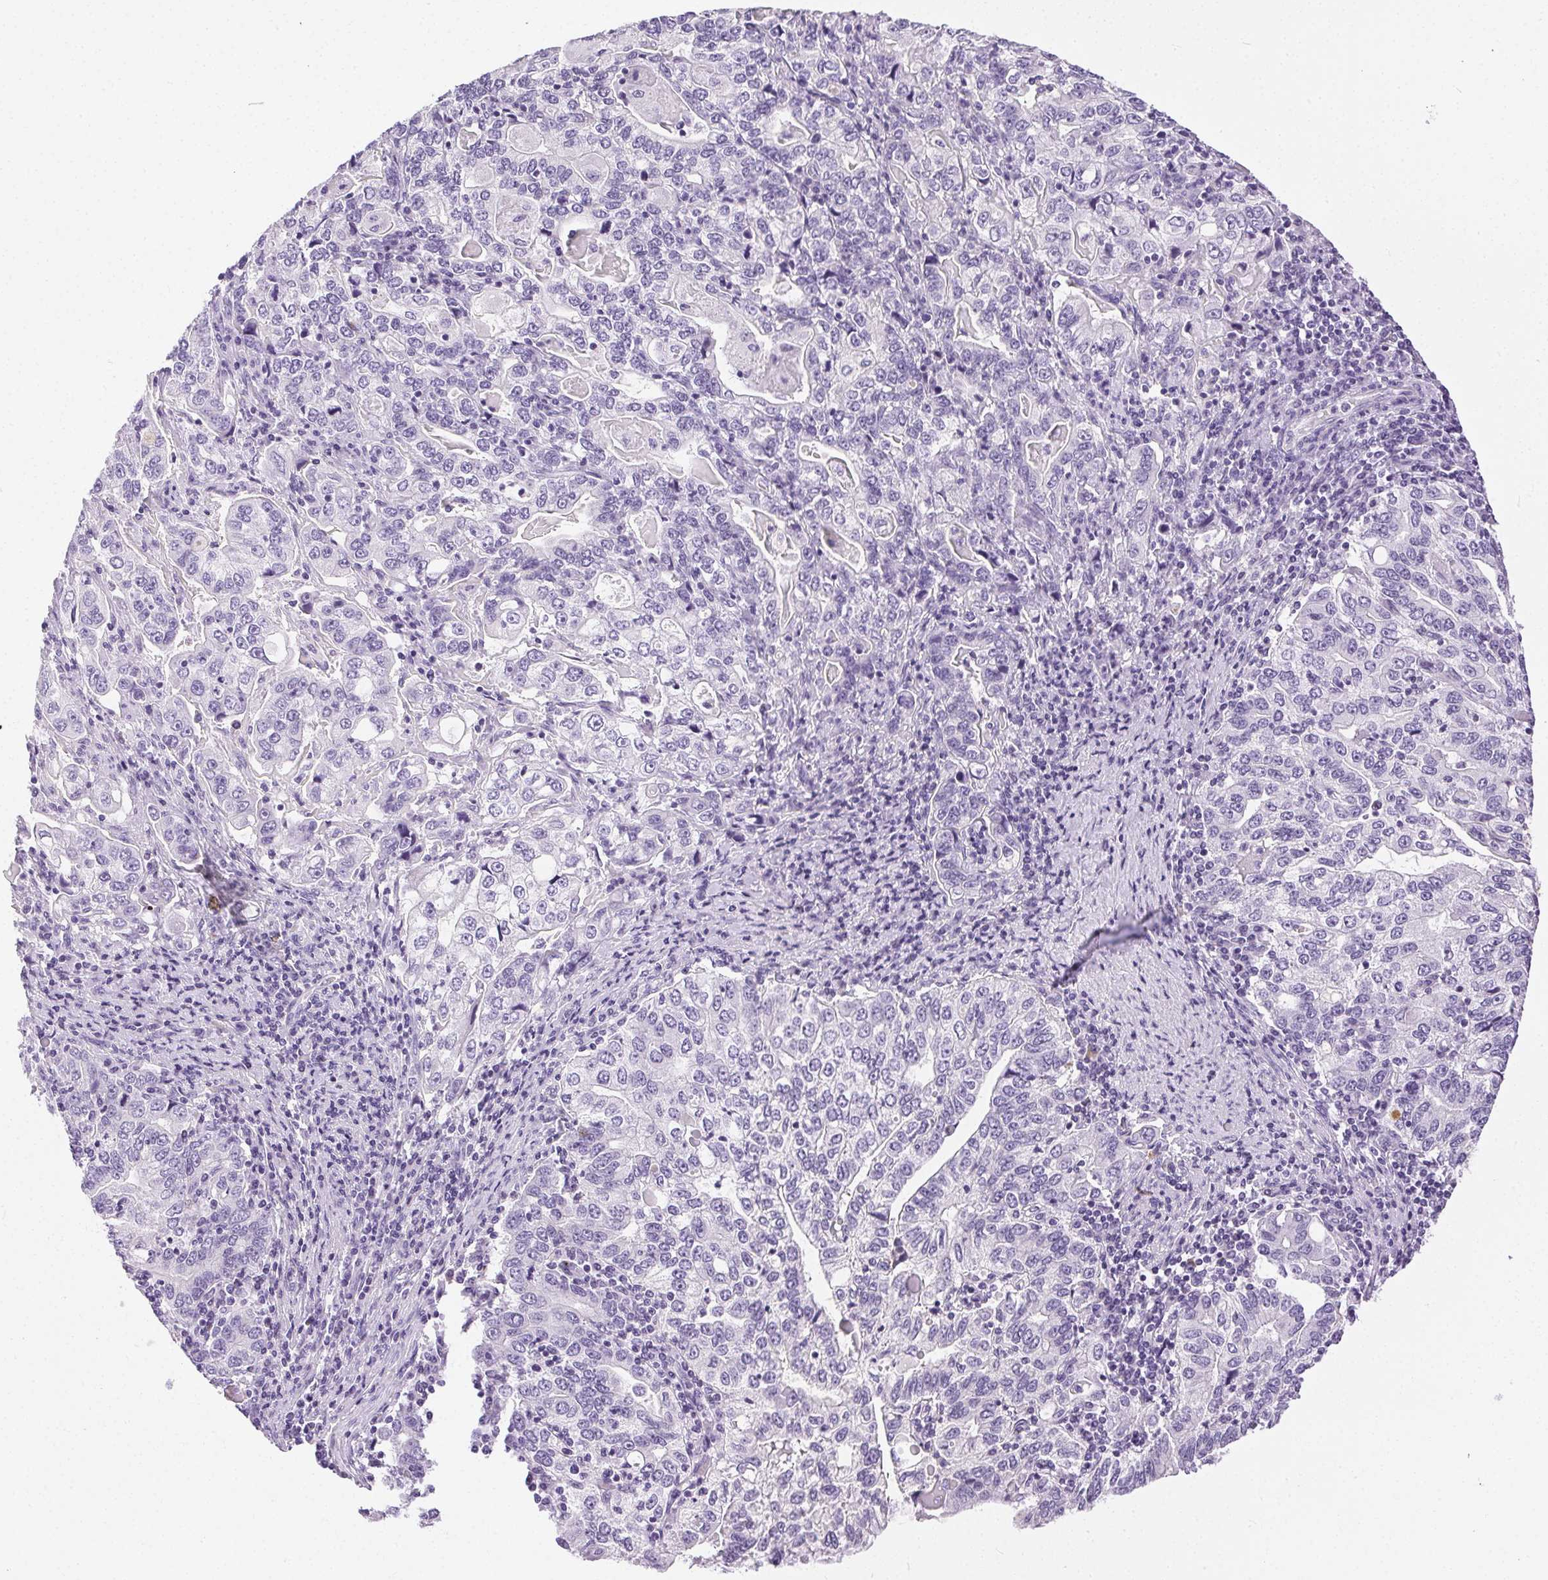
{"staining": {"intensity": "negative", "quantity": "none", "location": "none"}, "tissue": "stomach cancer", "cell_type": "Tumor cells", "image_type": "cancer", "snomed": [{"axis": "morphology", "description": "Adenocarcinoma, NOS"}, {"axis": "topography", "description": "Stomach, lower"}], "caption": "Immunohistochemistry (IHC) image of human stomach adenocarcinoma stained for a protein (brown), which reveals no positivity in tumor cells. (Brightfield microscopy of DAB (3,3'-diaminobenzidine) immunohistochemistry (IHC) at high magnification).", "gene": "C20orf85", "patient": {"sex": "female", "age": 72}}